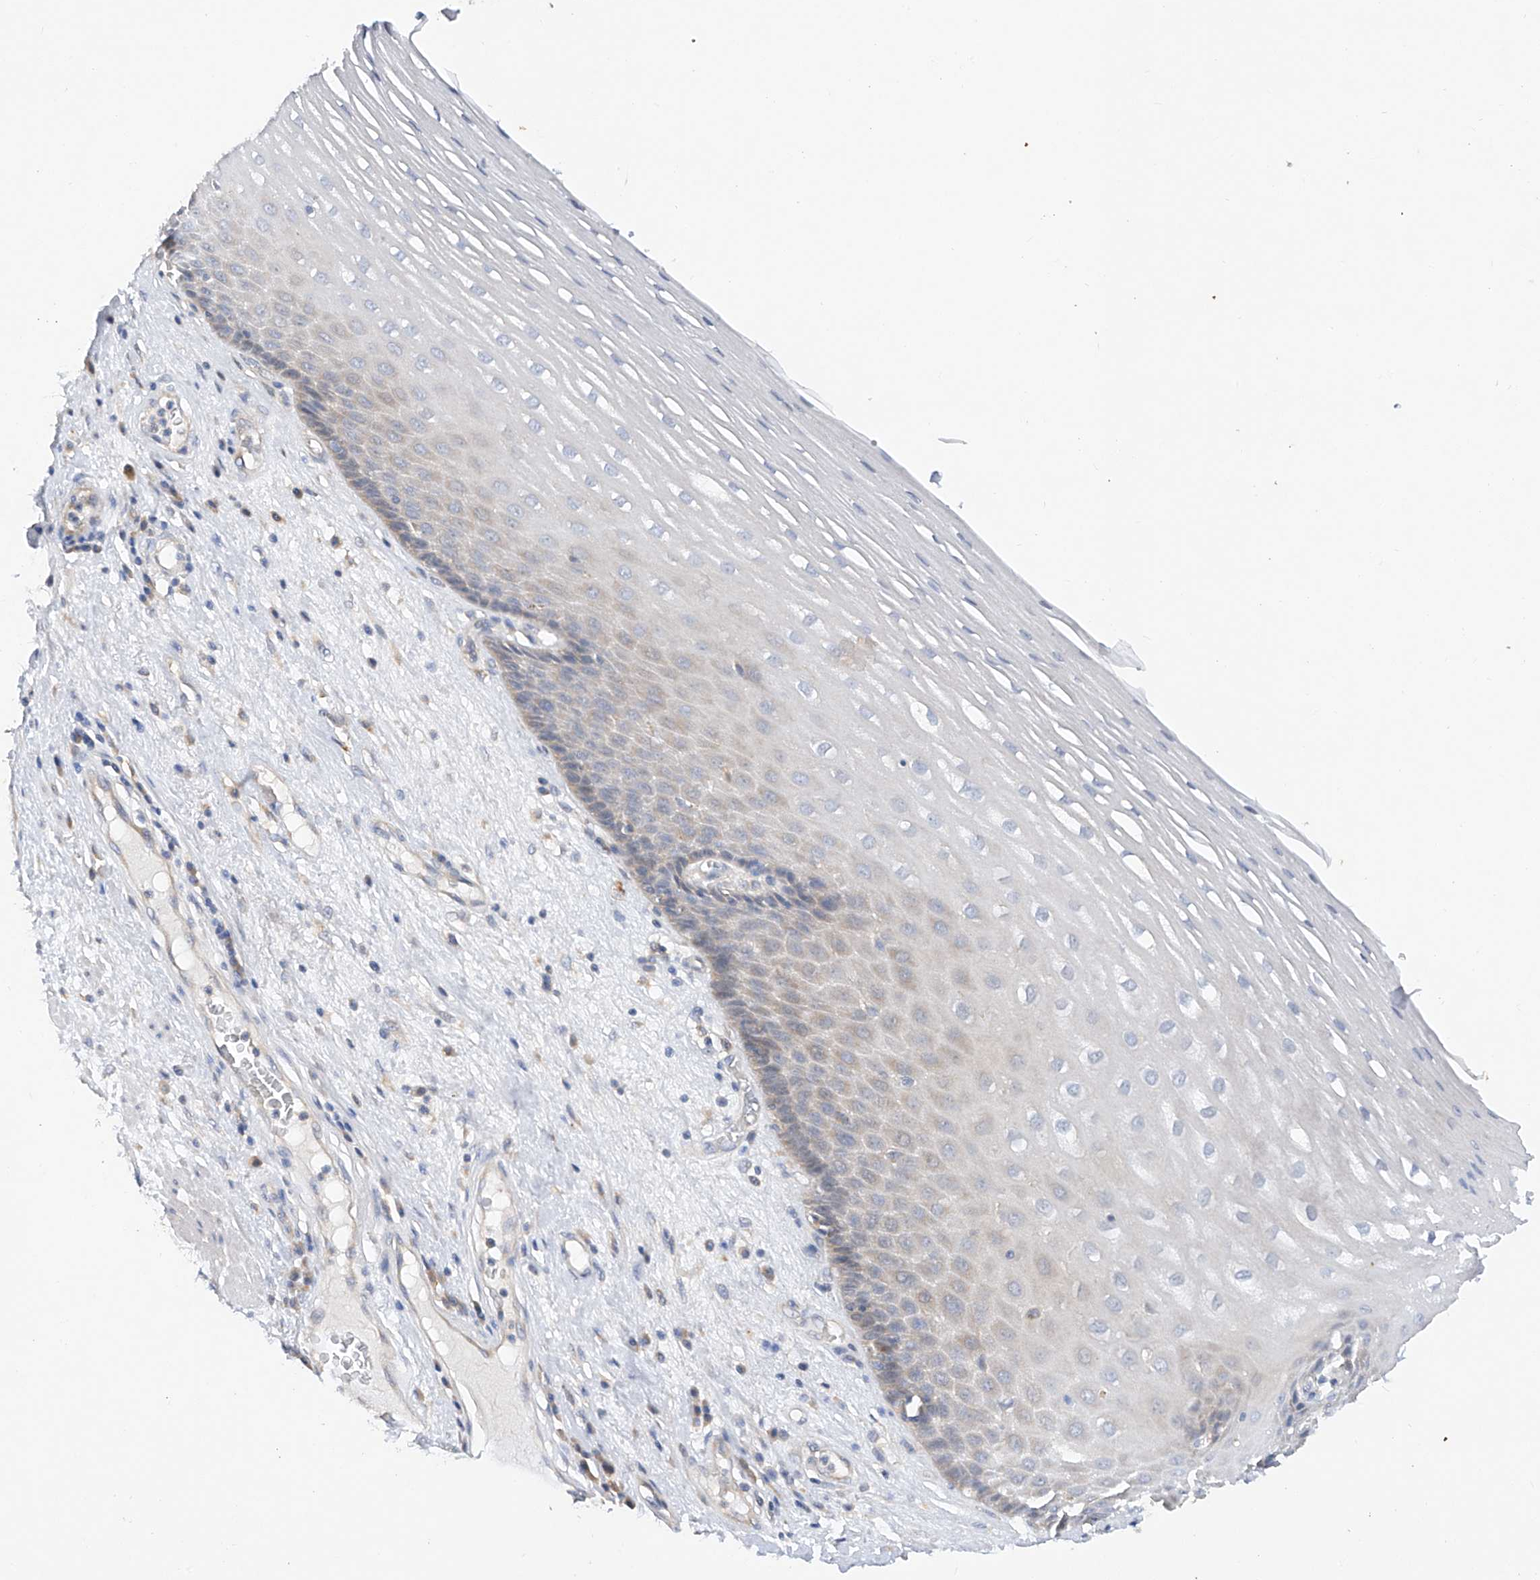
{"staining": {"intensity": "weak", "quantity": "<25%", "location": "cytoplasmic/membranous"}, "tissue": "esophagus", "cell_type": "Squamous epithelial cells", "image_type": "normal", "snomed": [{"axis": "morphology", "description": "Normal tissue, NOS"}, {"axis": "topography", "description": "Esophagus"}], "caption": "Immunohistochemistry photomicrograph of normal esophagus stained for a protein (brown), which reveals no staining in squamous epithelial cells.", "gene": "AMD1", "patient": {"sex": "male", "age": 62}}